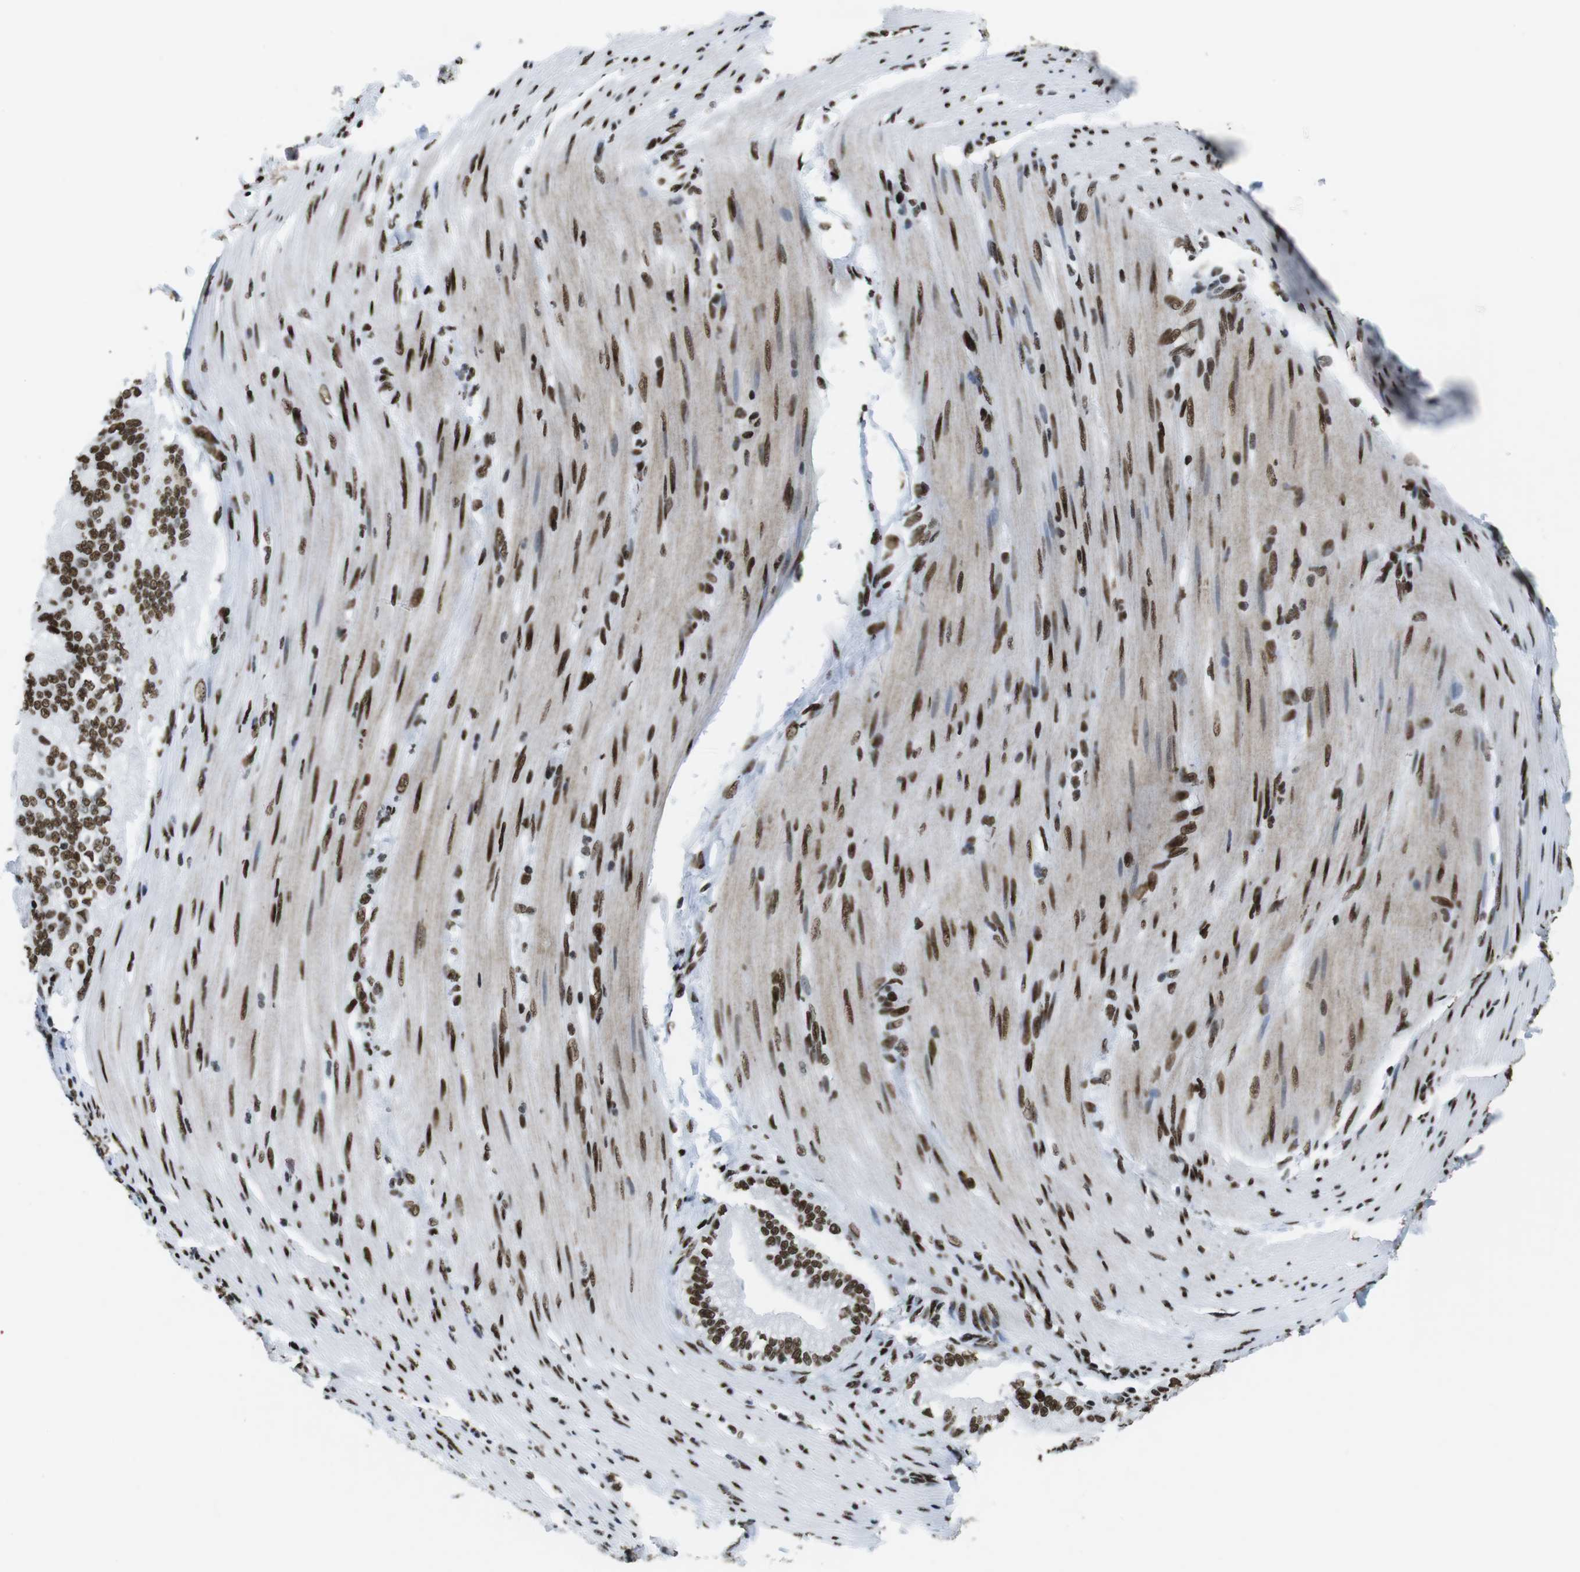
{"staining": {"intensity": "strong", "quantity": ">75%", "location": "nuclear"}, "tissue": "pancreatic cancer", "cell_type": "Tumor cells", "image_type": "cancer", "snomed": [{"axis": "morphology", "description": "Normal tissue, NOS"}, {"axis": "topography", "description": "Pancreas"}], "caption": "Approximately >75% of tumor cells in pancreatic cancer exhibit strong nuclear protein positivity as visualized by brown immunohistochemical staining.", "gene": "CITED2", "patient": {"sex": "male", "age": 42}}